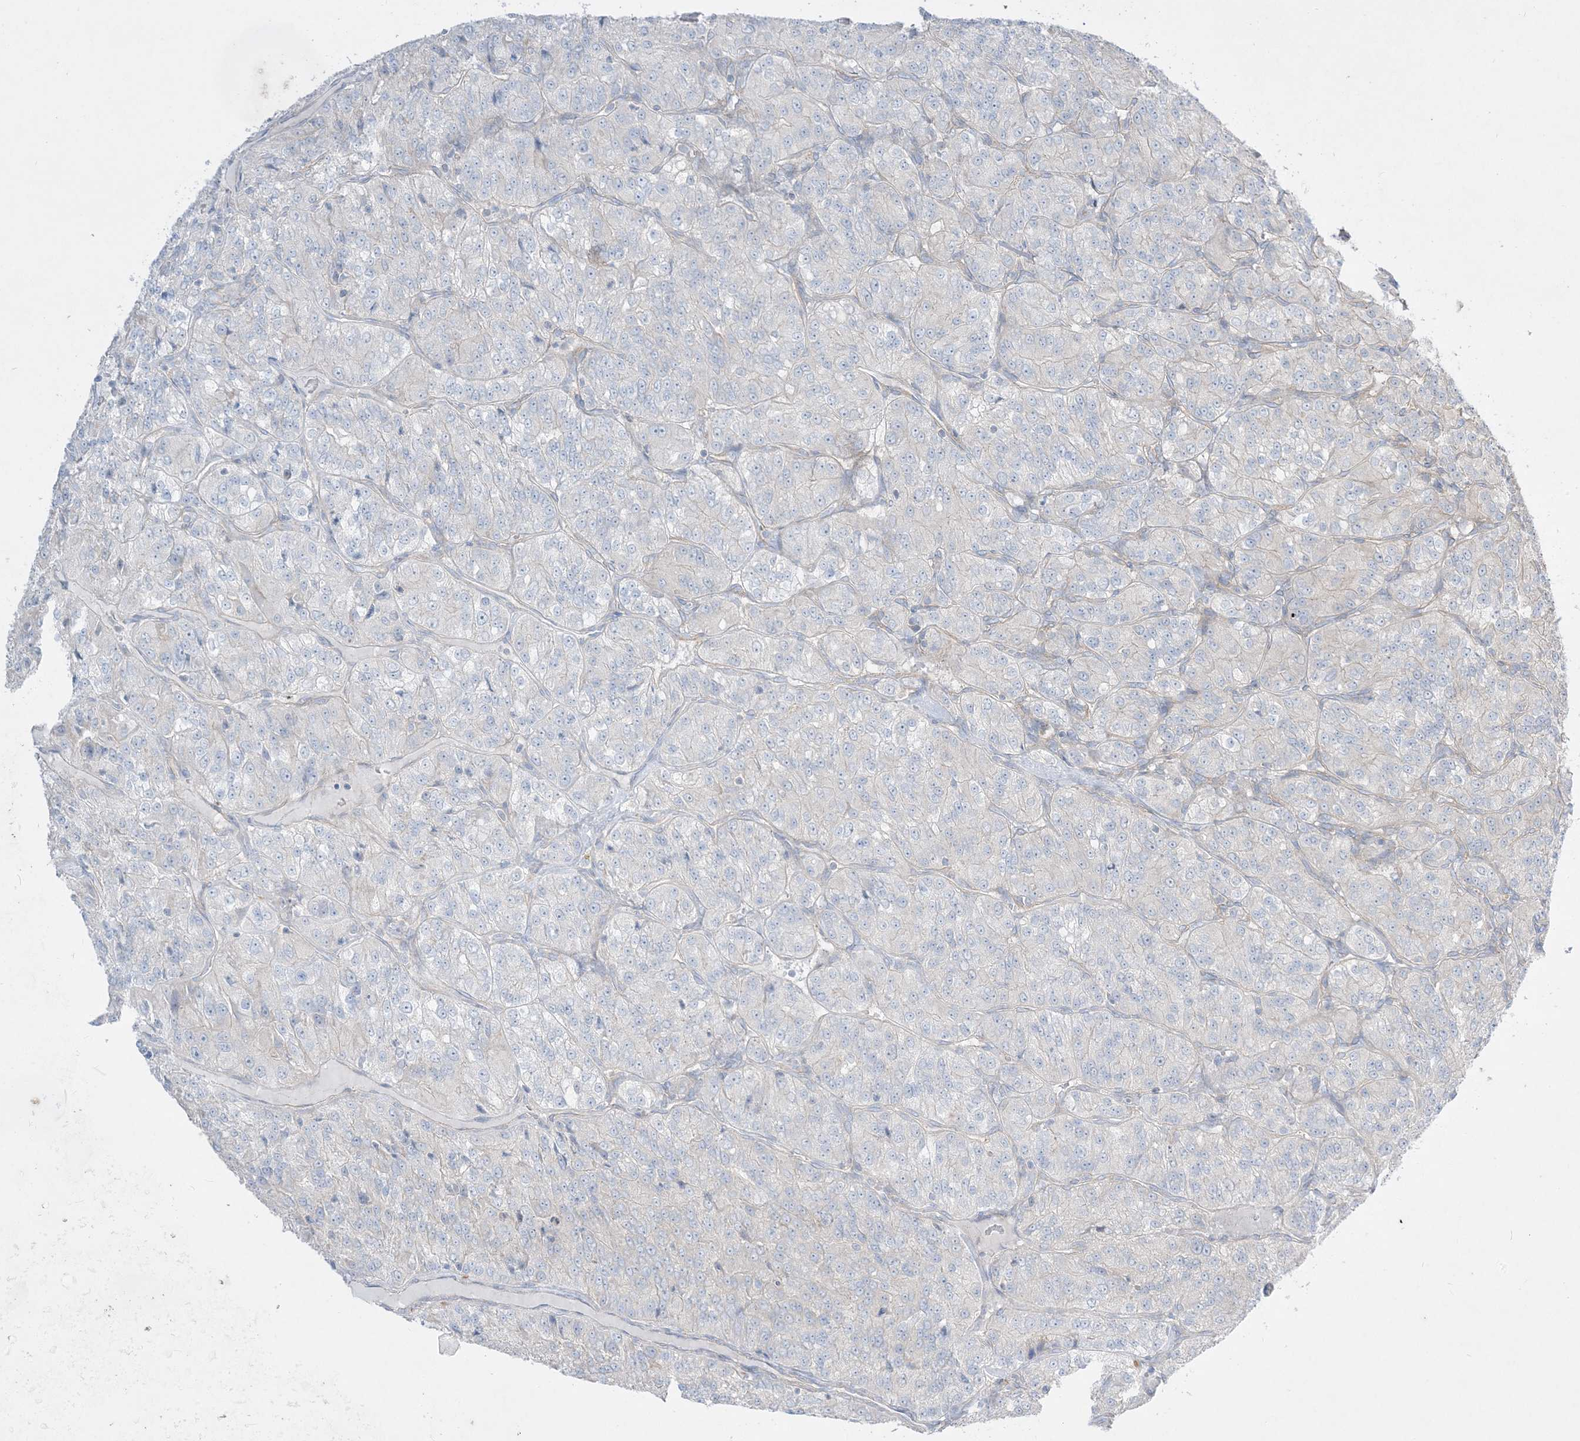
{"staining": {"intensity": "negative", "quantity": "none", "location": "none"}, "tissue": "renal cancer", "cell_type": "Tumor cells", "image_type": "cancer", "snomed": [{"axis": "morphology", "description": "Adenocarcinoma, NOS"}, {"axis": "topography", "description": "Kidney"}], "caption": "This is a image of immunohistochemistry staining of renal adenocarcinoma, which shows no expression in tumor cells.", "gene": "ARHGEF9", "patient": {"sex": "female", "age": 63}}